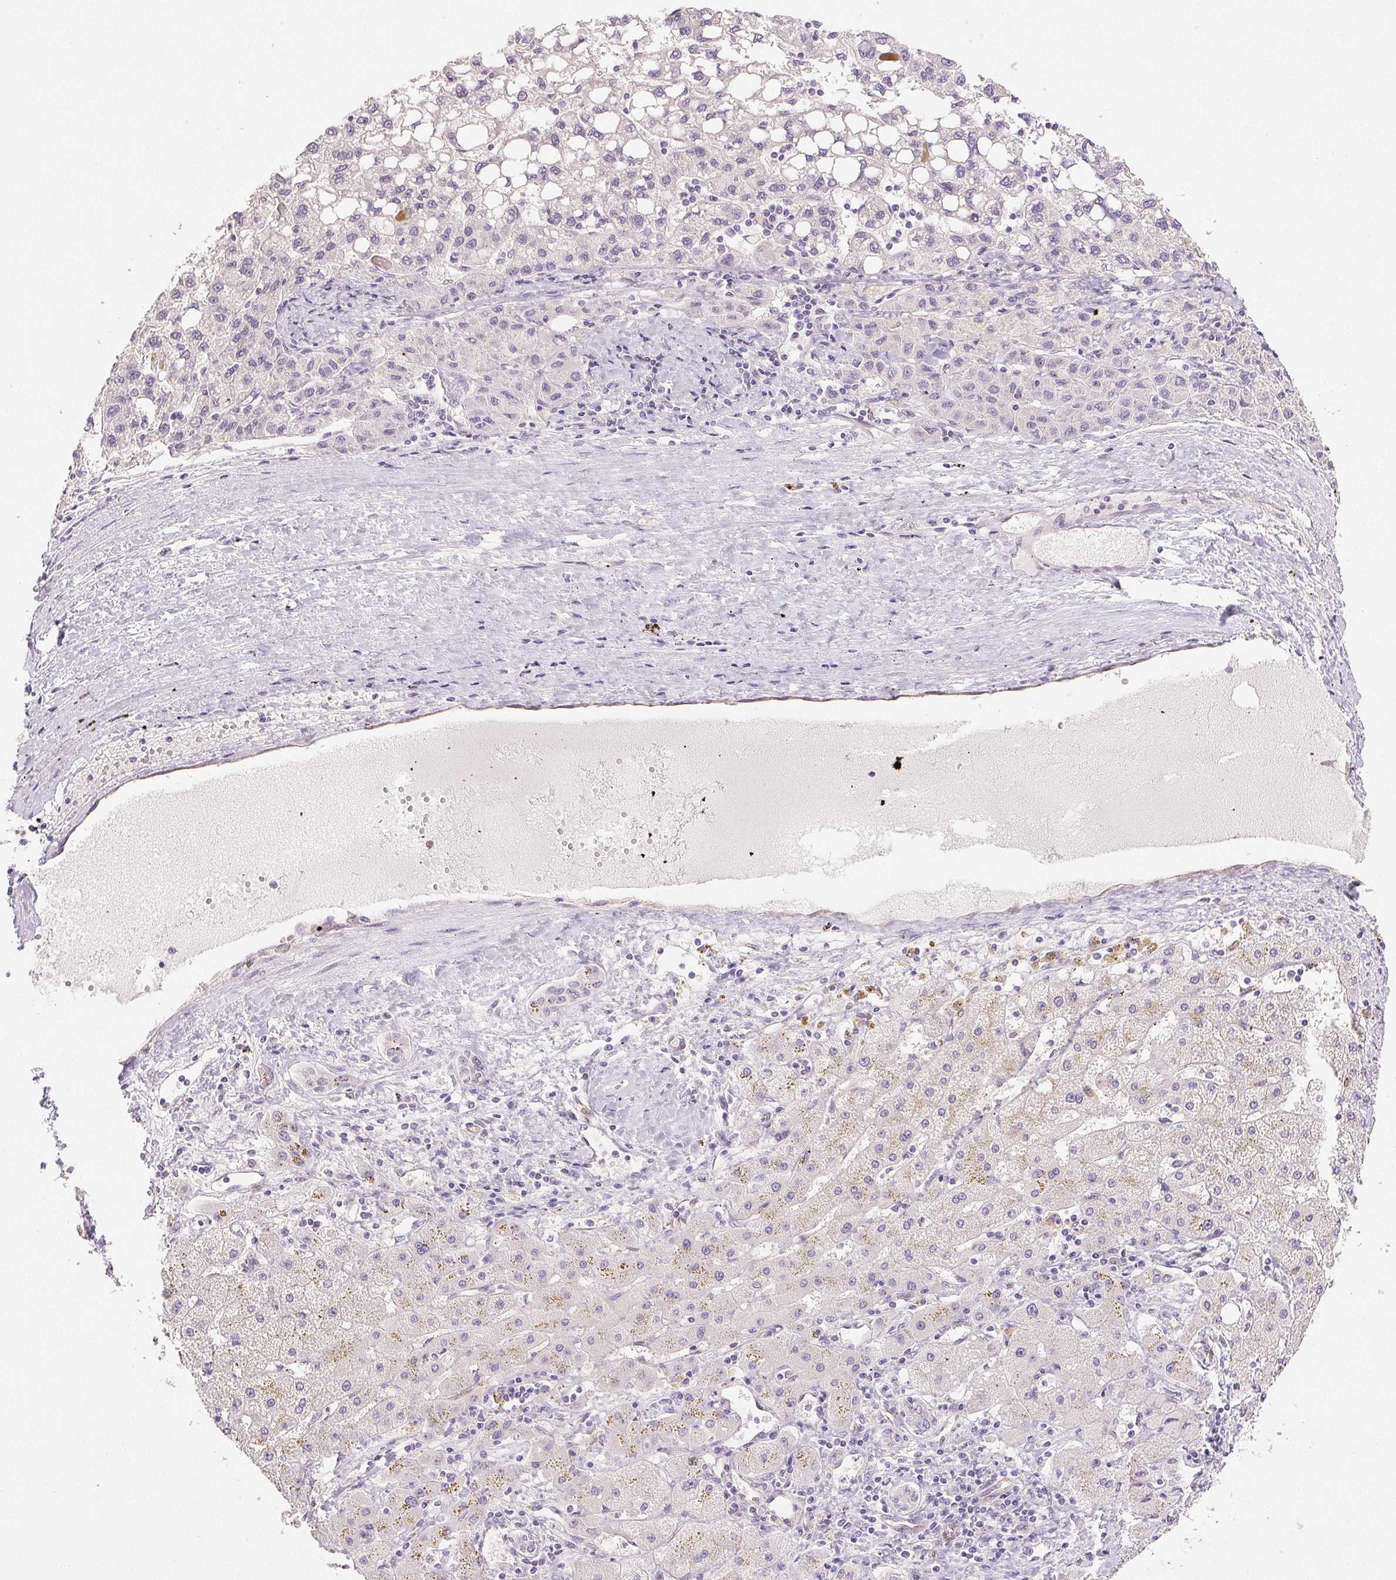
{"staining": {"intensity": "negative", "quantity": "none", "location": "none"}, "tissue": "liver cancer", "cell_type": "Tumor cells", "image_type": "cancer", "snomed": [{"axis": "morphology", "description": "Carcinoma, Hepatocellular, NOS"}, {"axis": "topography", "description": "Liver"}], "caption": "The micrograph displays no significant staining in tumor cells of hepatocellular carcinoma (liver).", "gene": "PLCB1", "patient": {"sex": "female", "age": 82}}